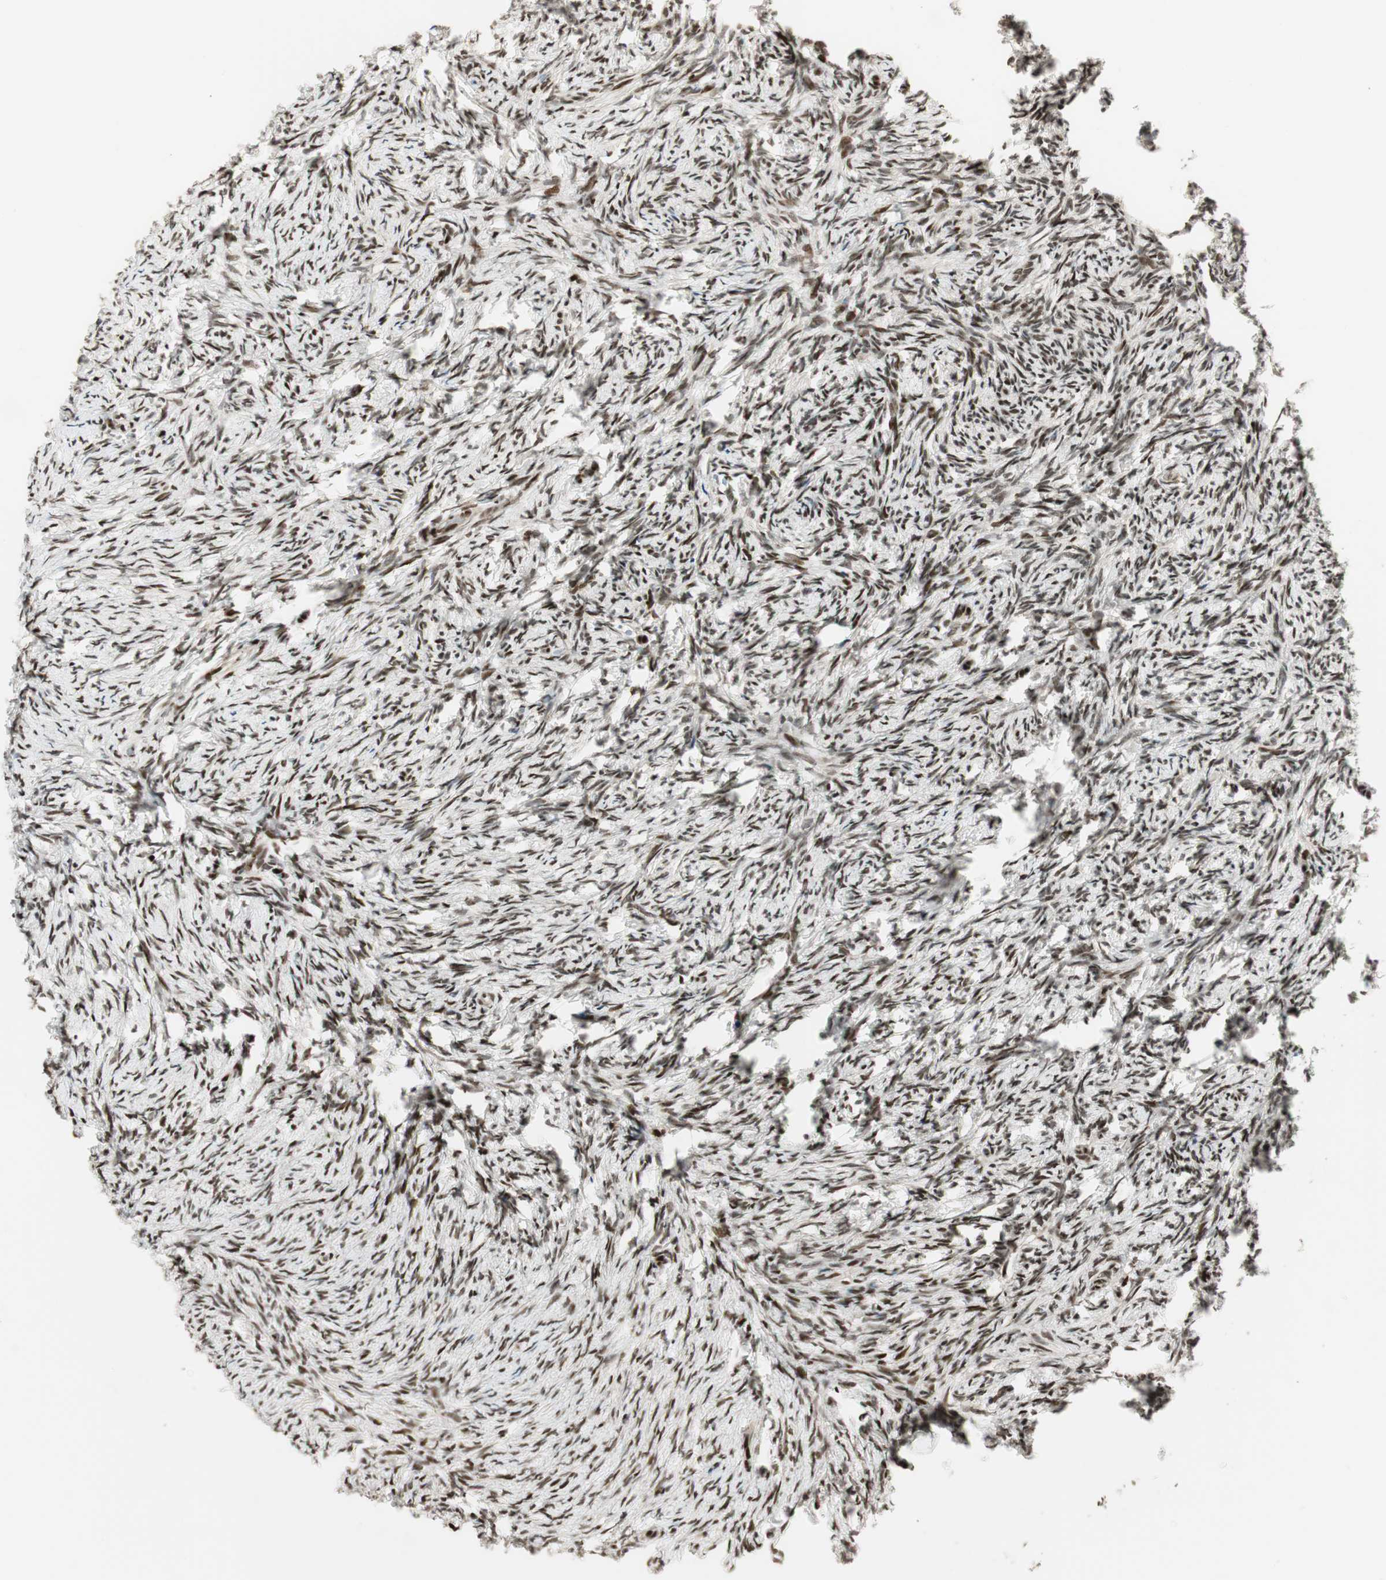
{"staining": {"intensity": "moderate", "quantity": ">75%", "location": "nuclear"}, "tissue": "ovary", "cell_type": "Ovarian stroma cells", "image_type": "normal", "snomed": [{"axis": "morphology", "description": "Normal tissue, NOS"}, {"axis": "topography", "description": "Ovary"}], "caption": "Protein staining of normal ovary reveals moderate nuclear positivity in about >75% of ovarian stroma cells.", "gene": "RING1", "patient": {"sex": "female", "age": 60}}